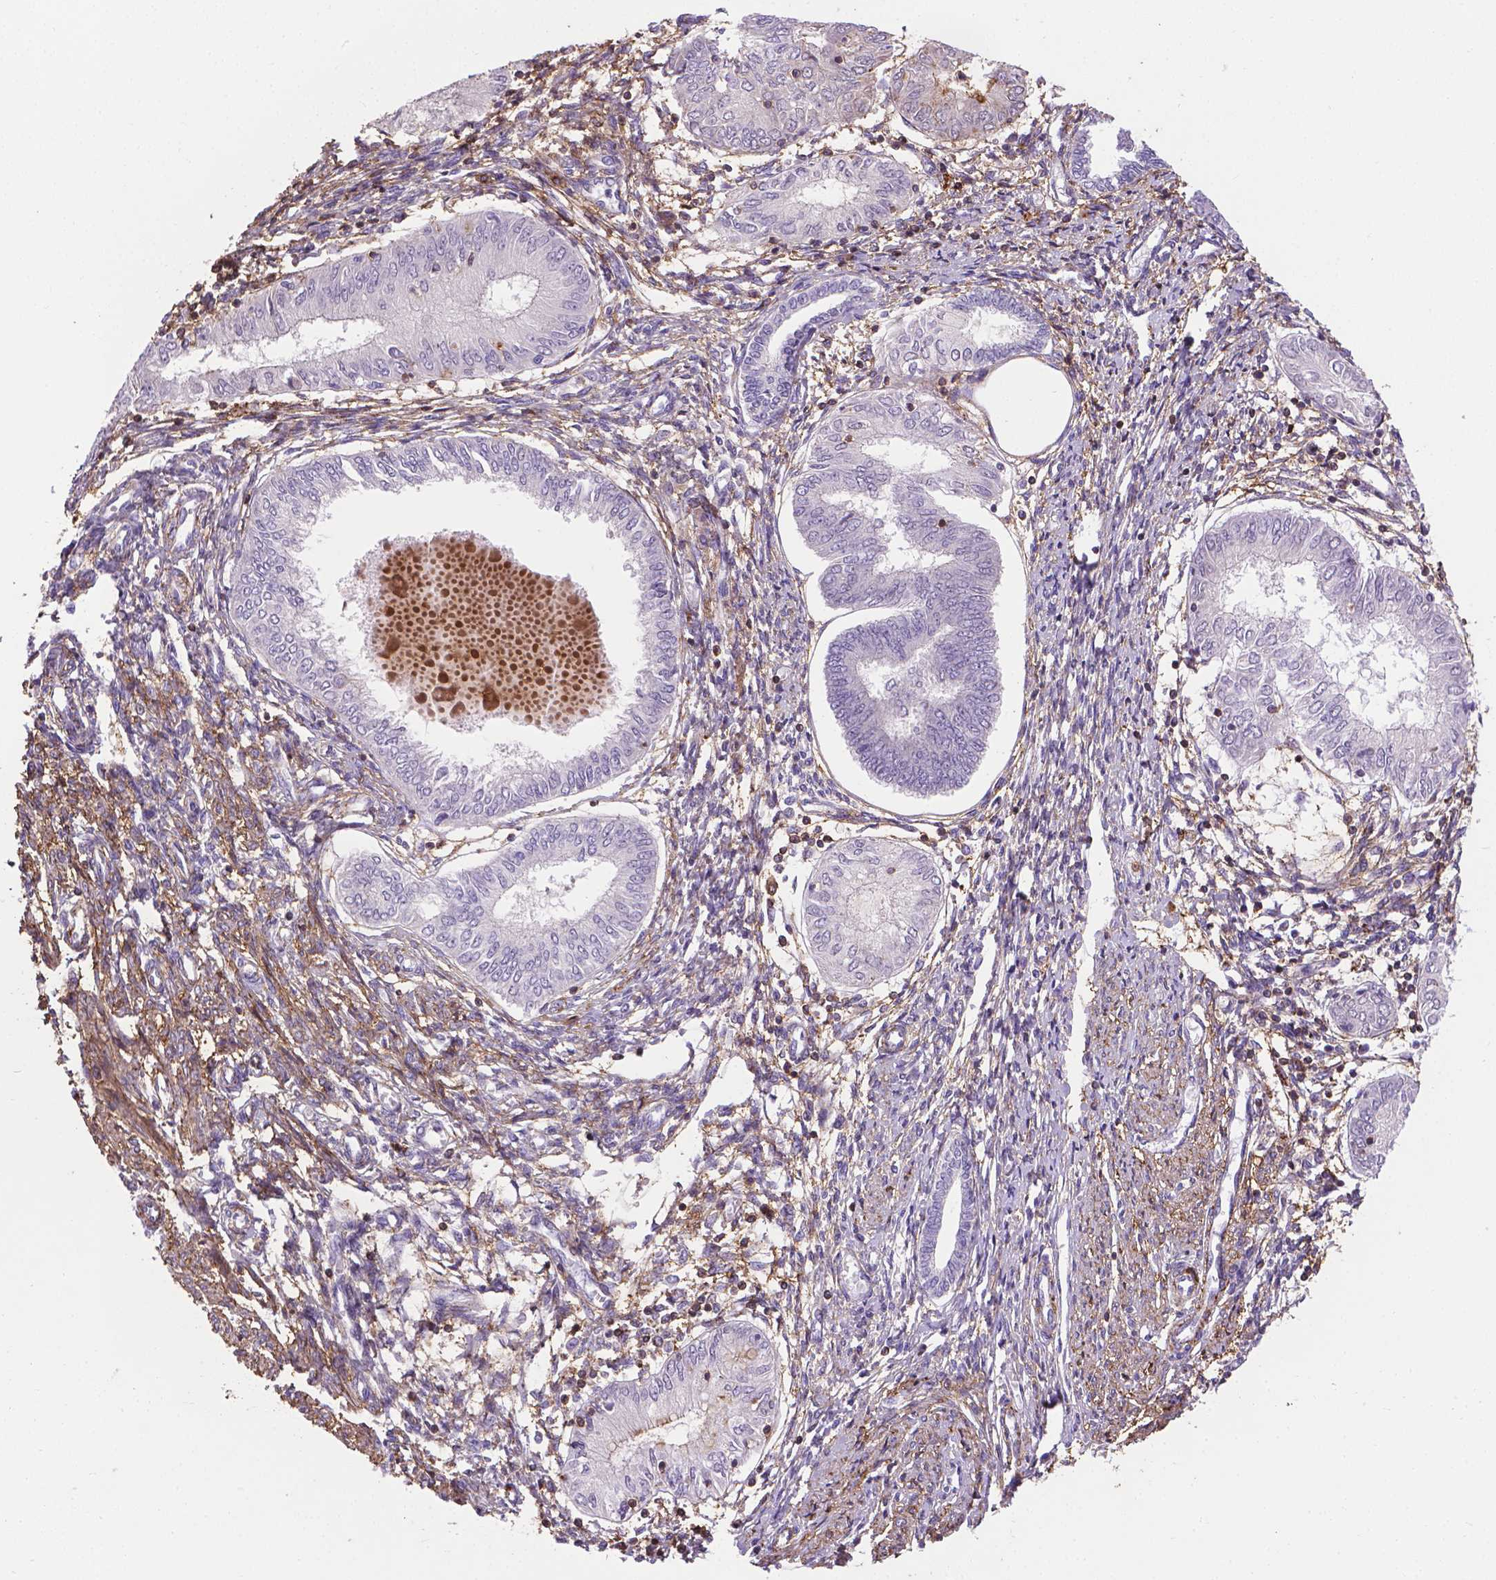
{"staining": {"intensity": "negative", "quantity": "none", "location": "none"}, "tissue": "endometrial cancer", "cell_type": "Tumor cells", "image_type": "cancer", "snomed": [{"axis": "morphology", "description": "Adenocarcinoma, NOS"}, {"axis": "topography", "description": "Endometrium"}], "caption": "Immunohistochemical staining of endometrial cancer demonstrates no significant staining in tumor cells.", "gene": "ACAD10", "patient": {"sex": "female", "age": 68}}